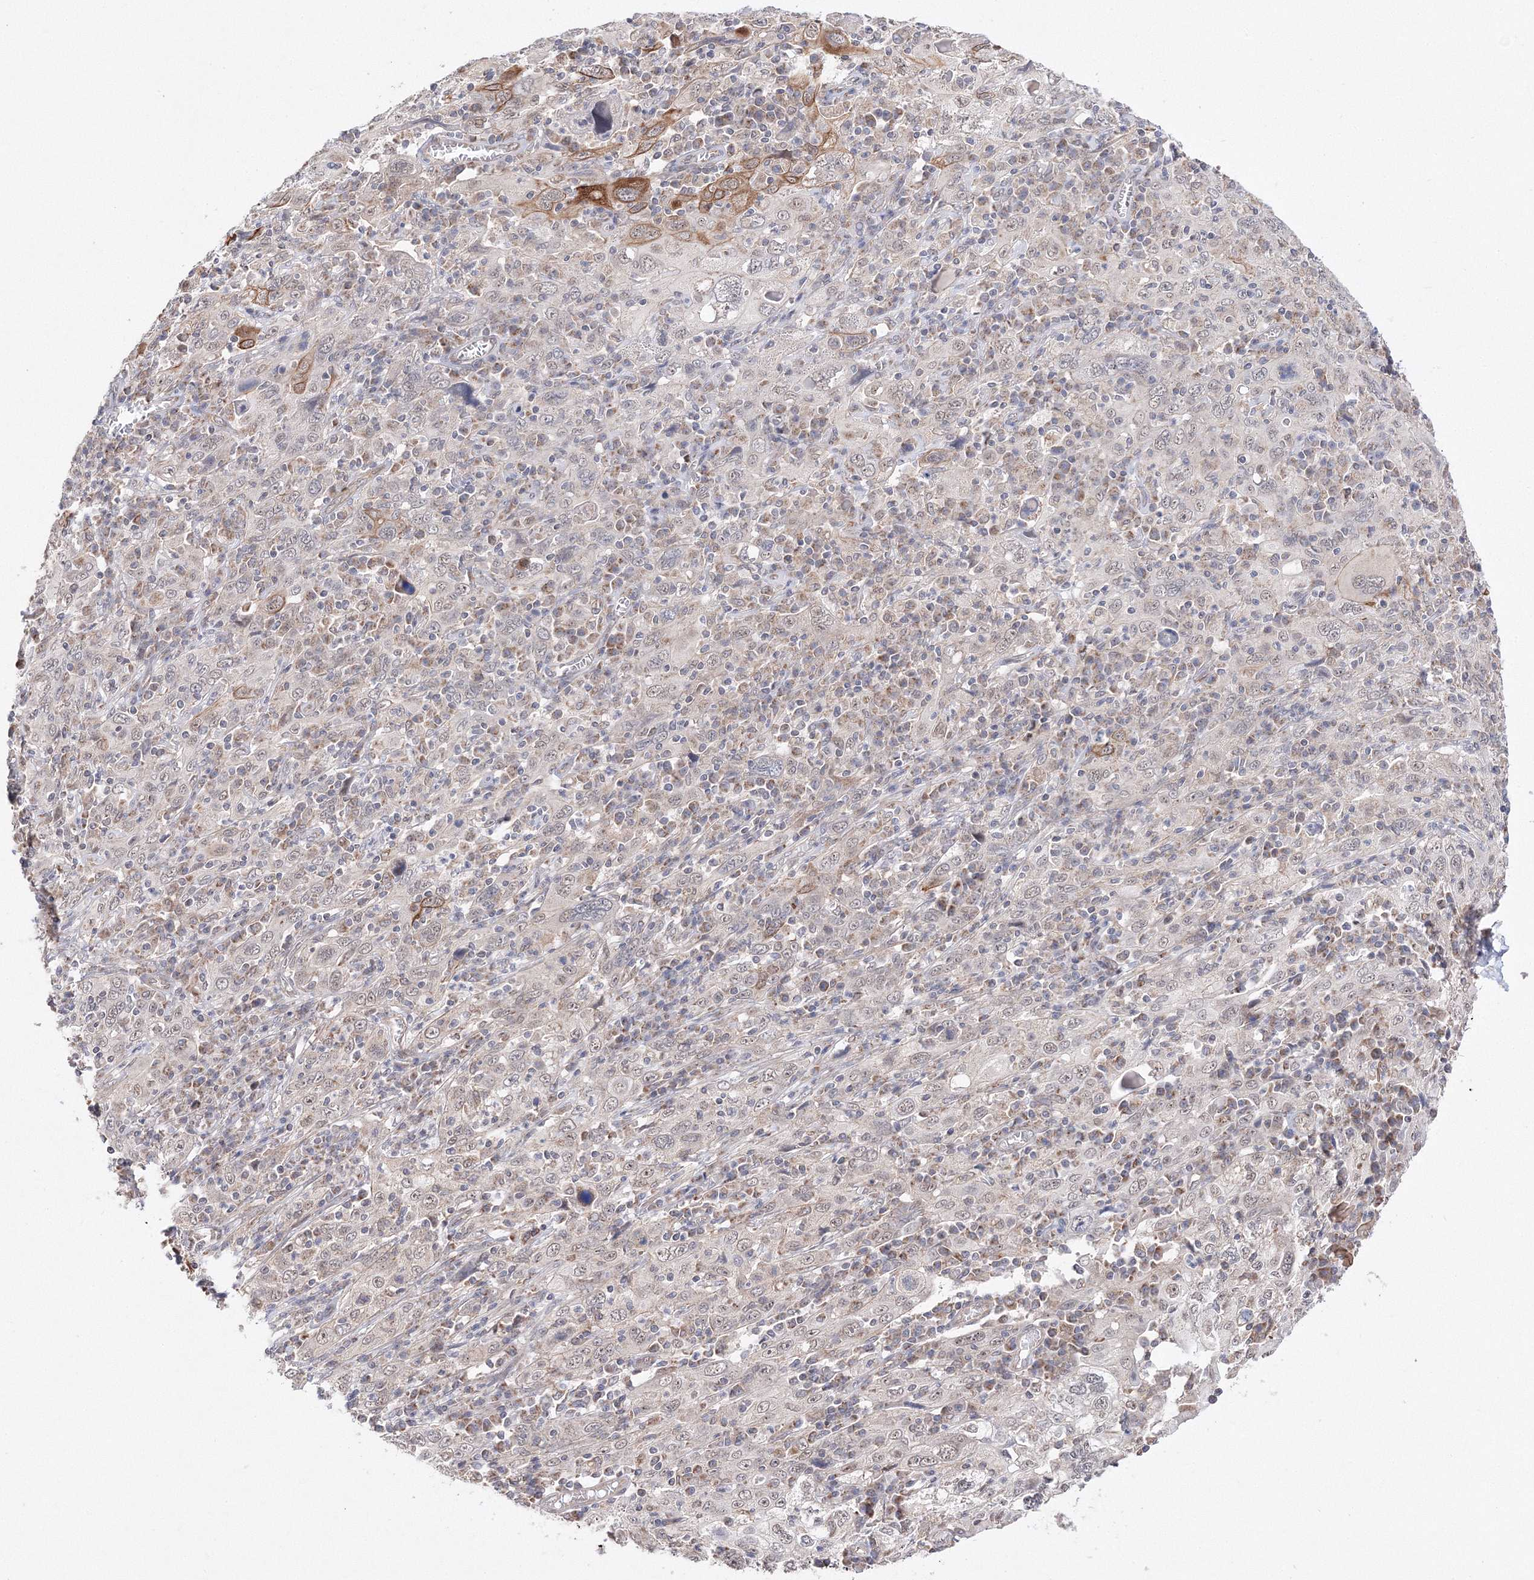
{"staining": {"intensity": "moderate", "quantity": "<25%", "location": "cytoplasmic/membranous"}, "tissue": "cervical cancer", "cell_type": "Tumor cells", "image_type": "cancer", "snomed": [{"axis": "morphology", "description": "Squamous cell carcinoma, NOS"}, {"axis": "topography", "description": "Cervix"}], "caption": "Protein staining of cervical cancer (squamous cell carcinoma) tissue shows moderate cytoplasmic/membranous staining in approximately <25% of tumor cells.", "gene": "DALRD3", "patient": {"sex": "female", "age": 46}}